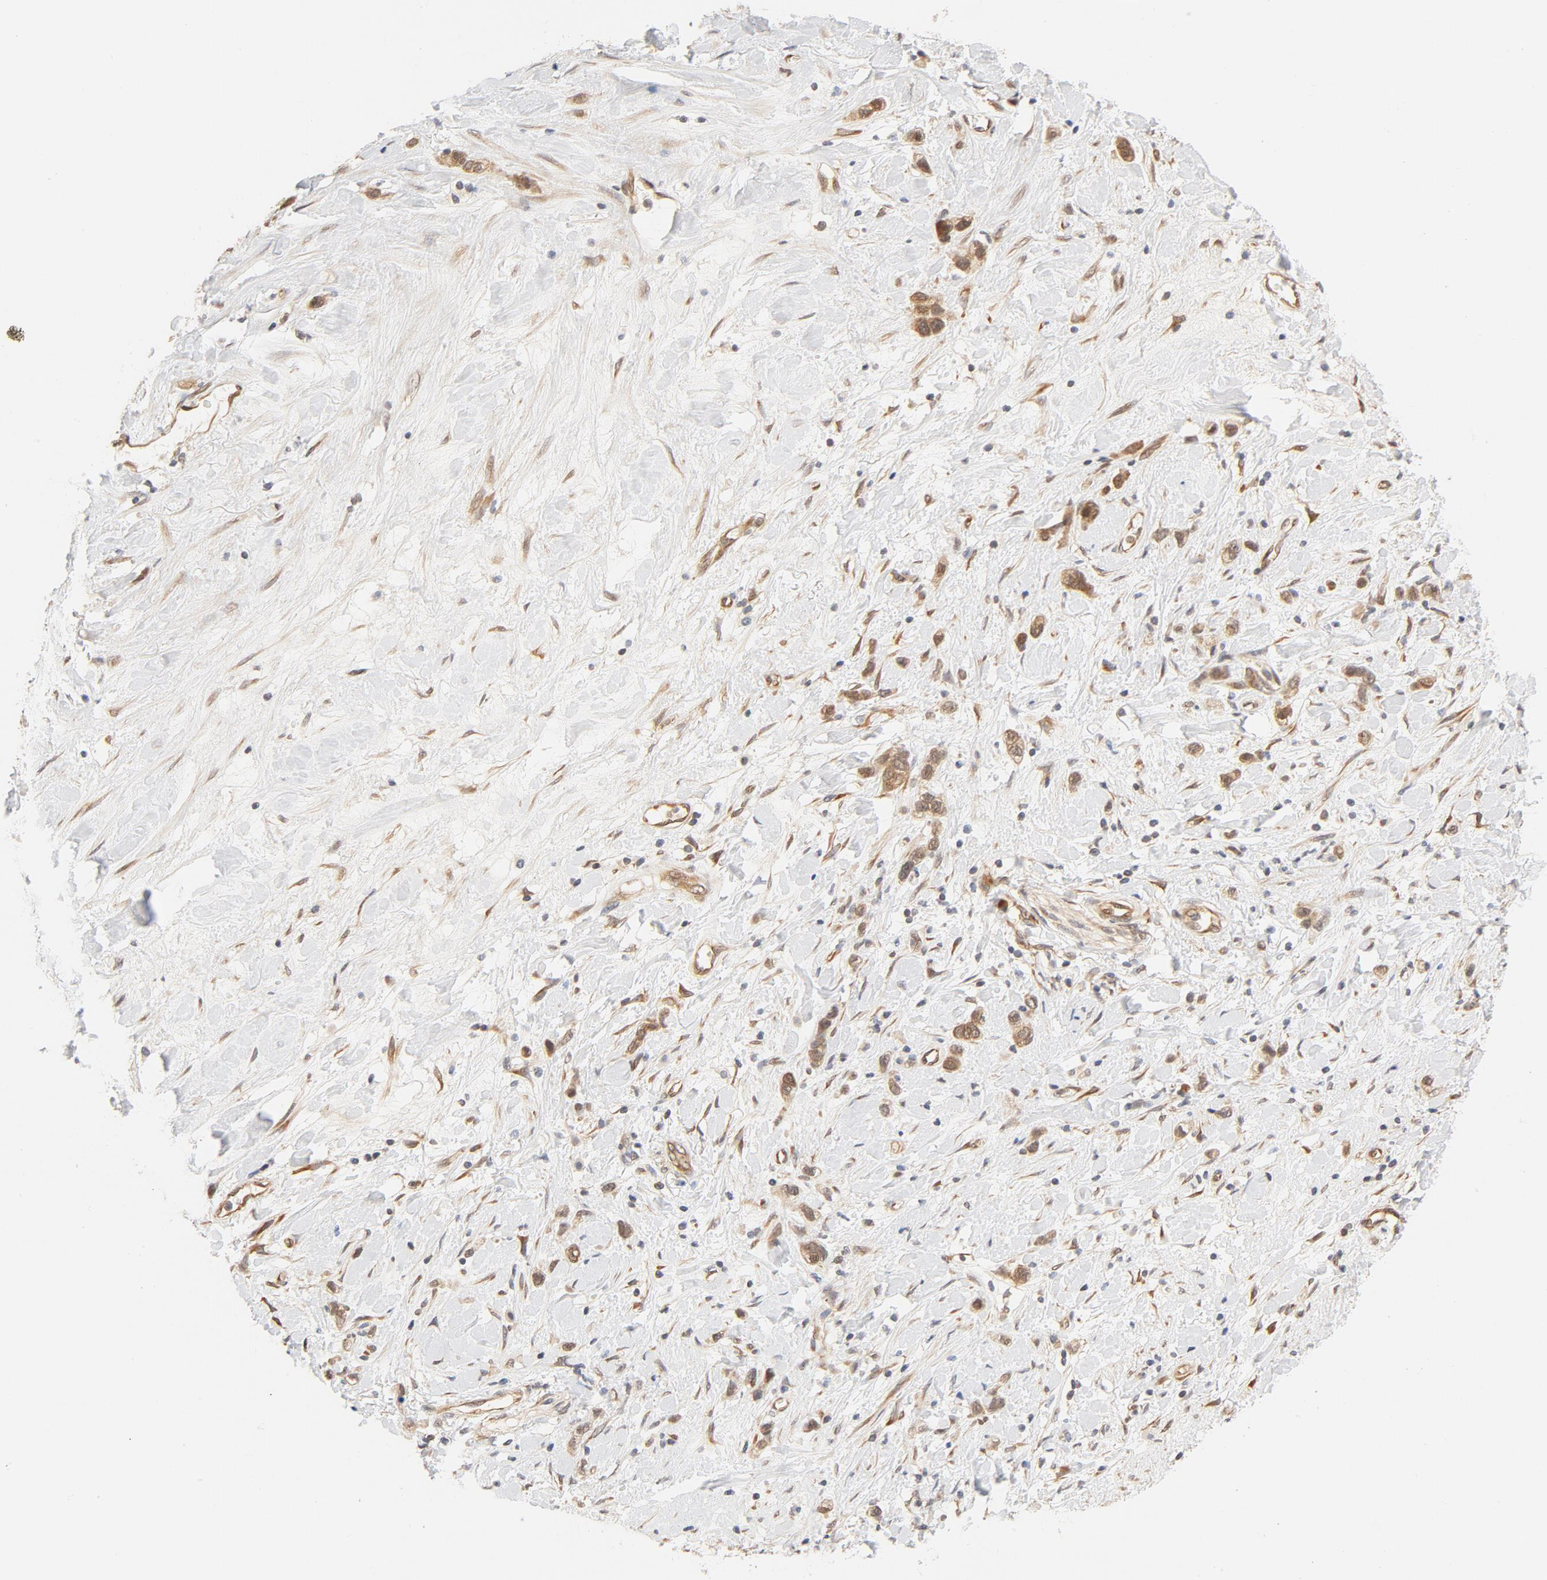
{"staining": {"intensity": "moderate", "quantity": ">75%", "location": "cytoplasmic/membranous"}, "tissue": "stomach cancer", "cell_type": "Tumor cells", "image_type": "cancer", "snomed": [{"axis": "morphology", "description": "Normal tissue, NOS"}, {"axis": "morphology", "description": "Adenocarcinoma, NOS"}, {"axis": "morphology", "description": "Adenocarcinoma, High grade"}, {"axis": "topography", "description": "Stomach, upper"}, {"axis": "topography", "description": "Stomach"}], "caption": "Protein staining demonstrates moderate cytoplasmic/membranous expression in approximately >75% of tumor cells in stomach cancer.", "gene": "EIF4E", "patient": {"sex": "female", "age": 65}}